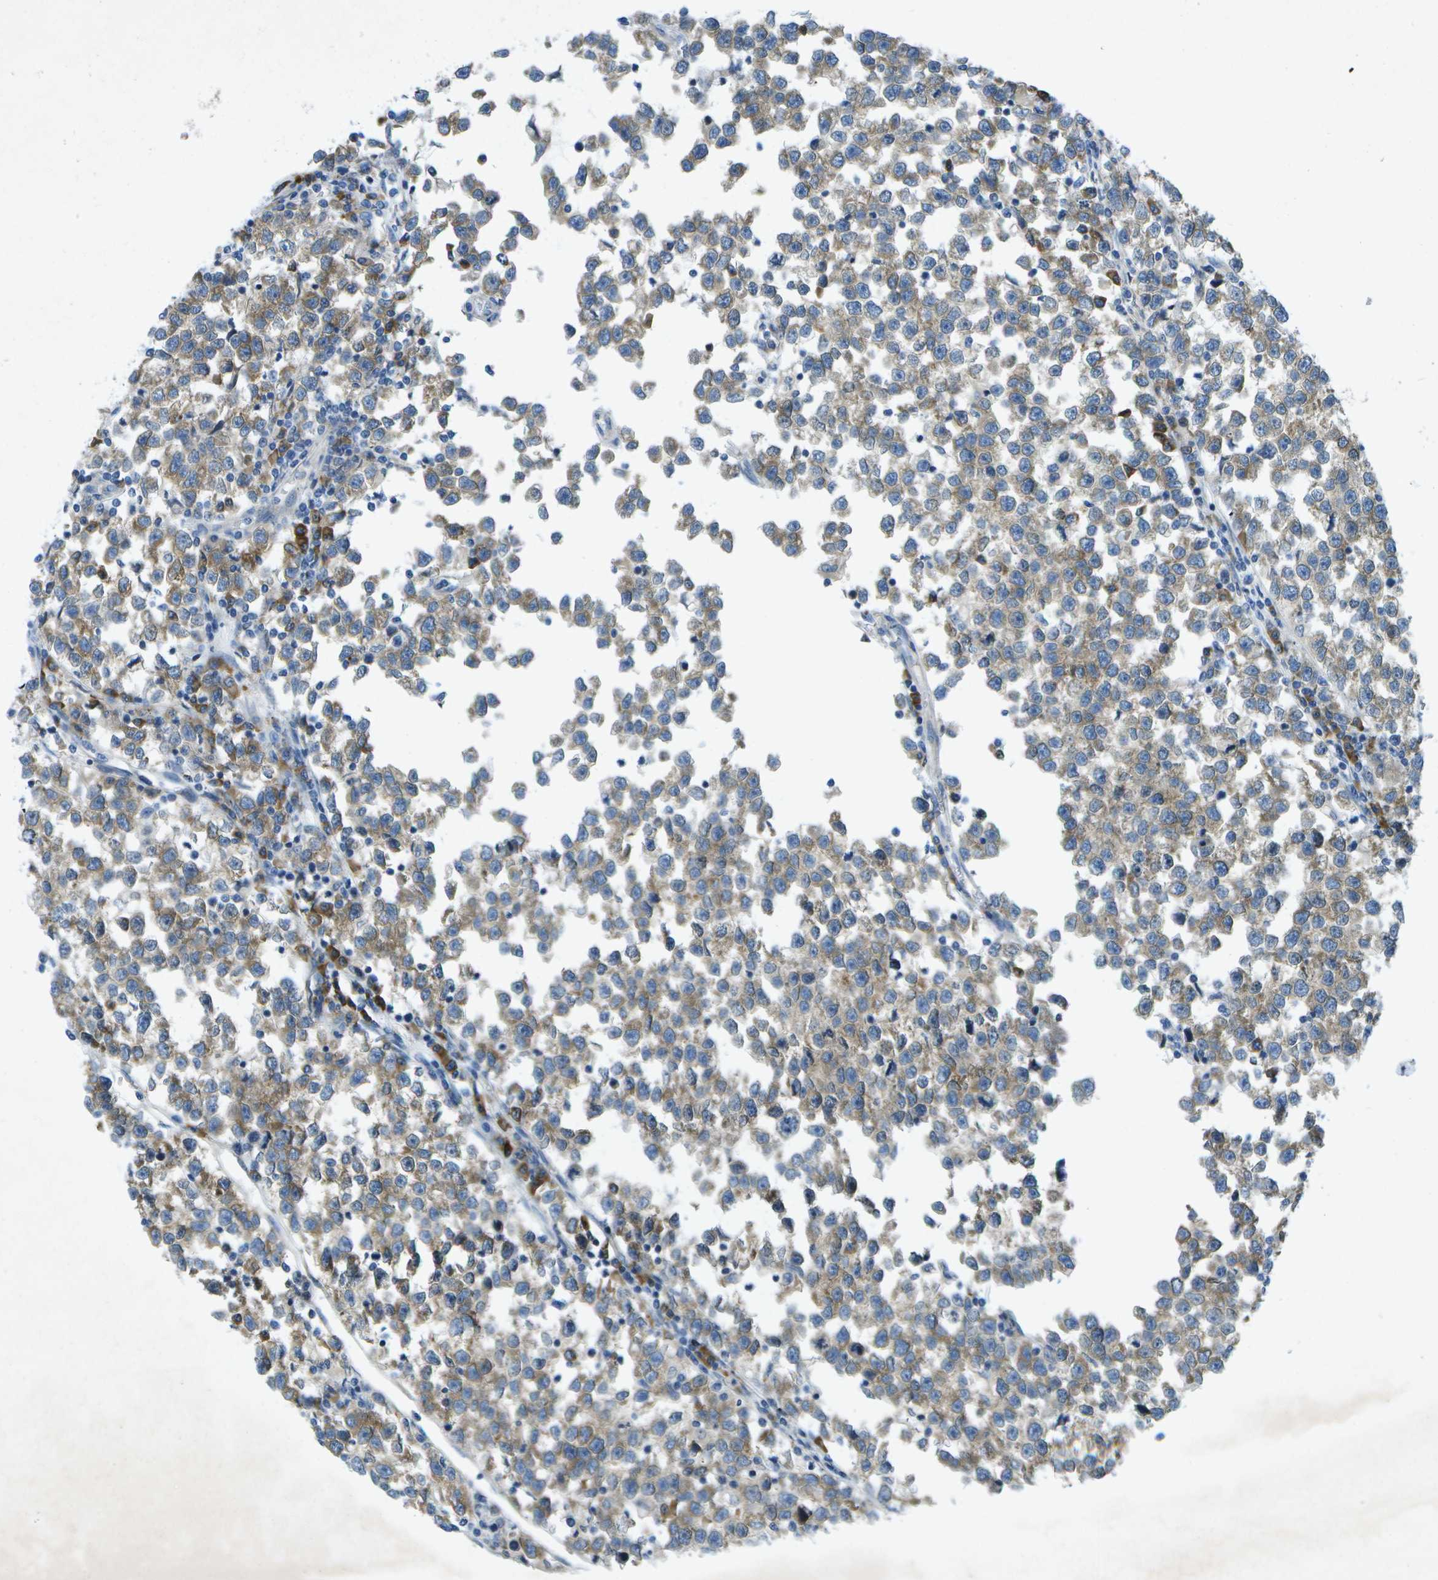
{"staining": {"intensity": "weak", "quantity": ">75%", "location": "cytoplasmic/membranous"}, "tissue": "testis cancer", "cell_type": "Tumor cells", "image_type": "cancer", "snomed": [{"axis": "morphology", "description": "Normal tissue, NOS"}, {"axis": "morphology", "description": "Seminoma, NOS"}, {"axis": "topography", "description": "Testis"}], "caption": "Testis seminoma stained for a protein exhibits weak cytoplasmic/membranous positivity in tumor cells.", "gene": "WNK2", "patient": {"sex": "male", "age": 43}}